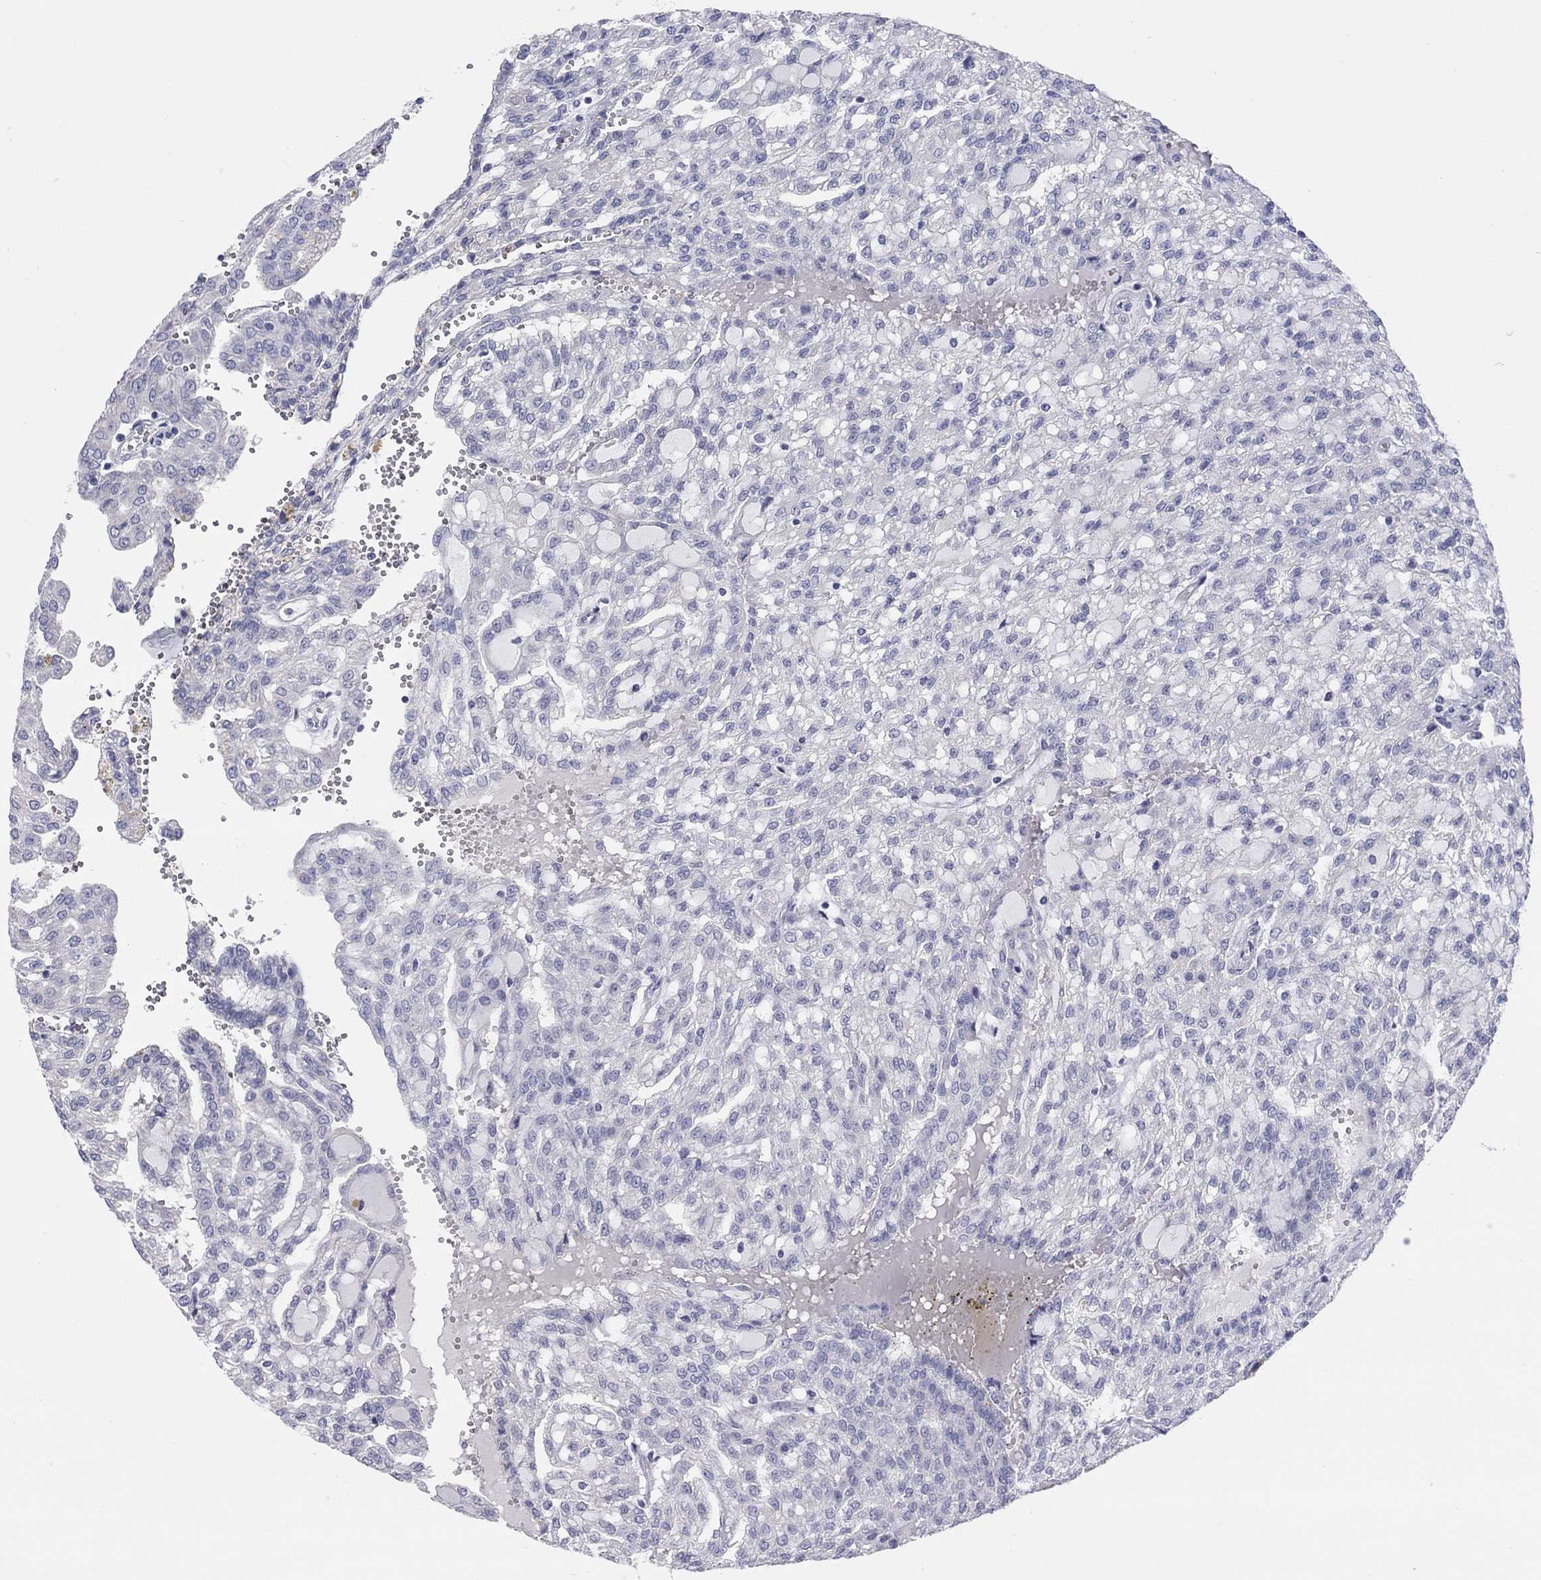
{"staining": {"intensity": "negative", "quantity": "none", "location": "none"}, "tissue": "renal cancer", "cell_type": "Tumor cells", "image_type": "cancer", "snomed": [{"axis": "morphology", "description": "Adenocarcinoma, NOS"}, {"axis": "topography", "description": "Kidney"}], "caption": "Tumor cells show no significant expression in renal adenocarcinoma. (DAB immunohistochemistry with hematoxylin counter stain).", "gene": "CPNE6", "patient": {"sex": "male", "age": 63}}